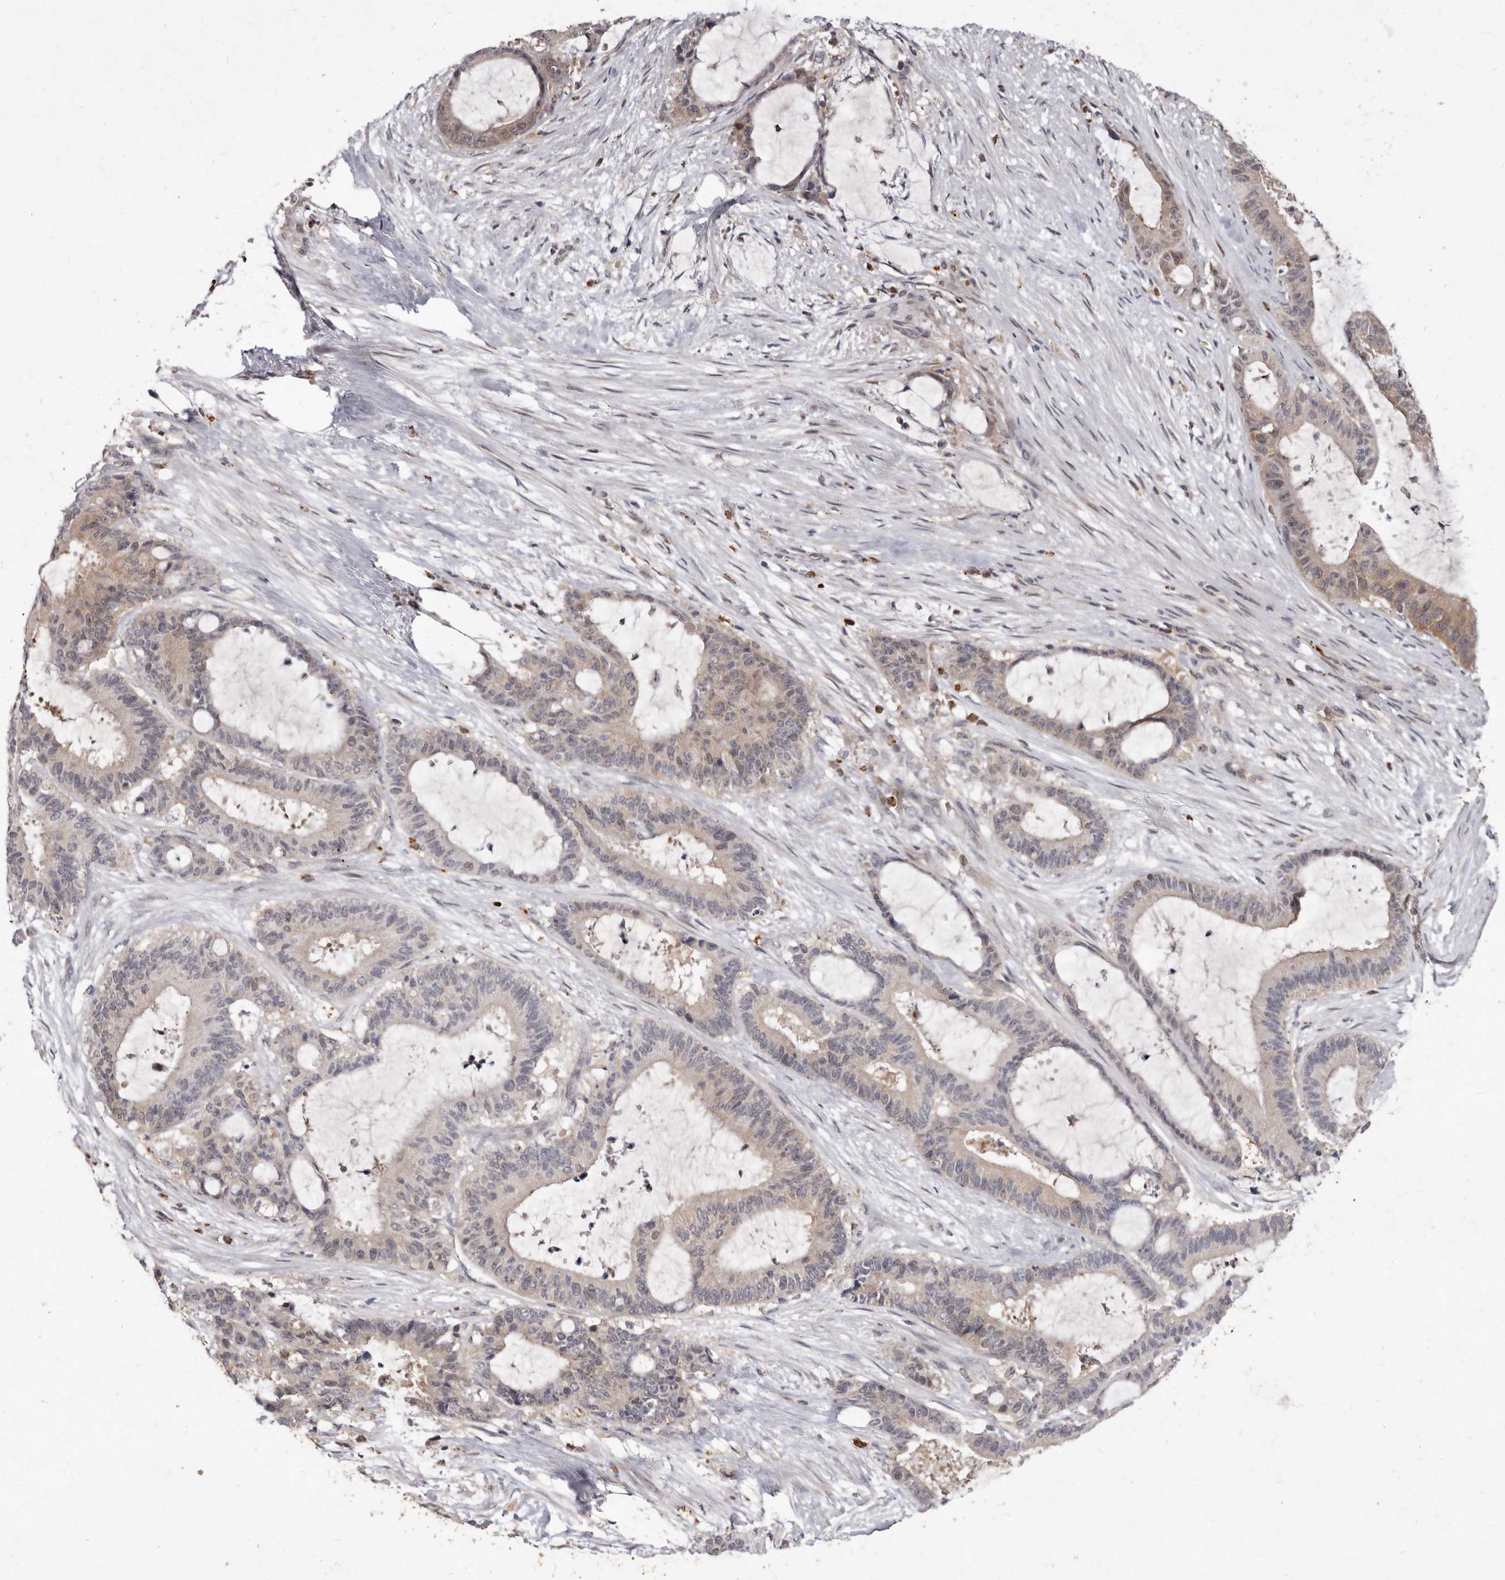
{"staining": {"intensity": "weak", "quantity": ">75%", "location": "cytoplasmic/membranous"}, "tissue": "liver cancer", "cell_type": "Tumor cells", "image_type": "cancer", "snomed": [{"axis": "morphology", "description": "Normal tissue, NOS"}, {"axis": "morphology", "description": "Cholangiocarcinoma"}, {"axis": "topography", "description": "Liver"}, {"axis": "topography", "description": "Peripheral nerve tissue"}], "caption": "Brown immunohistochemical staining in liver cancer shows weak cytoplasmic/membranous positivity in about >75% of tumor cells. (DAB (3,3'-diaminobenzidine) IHC with brightfield microscopy, high magnification).", "gene": "ACLY", "patient": {"sex": "female", "age": 73}}